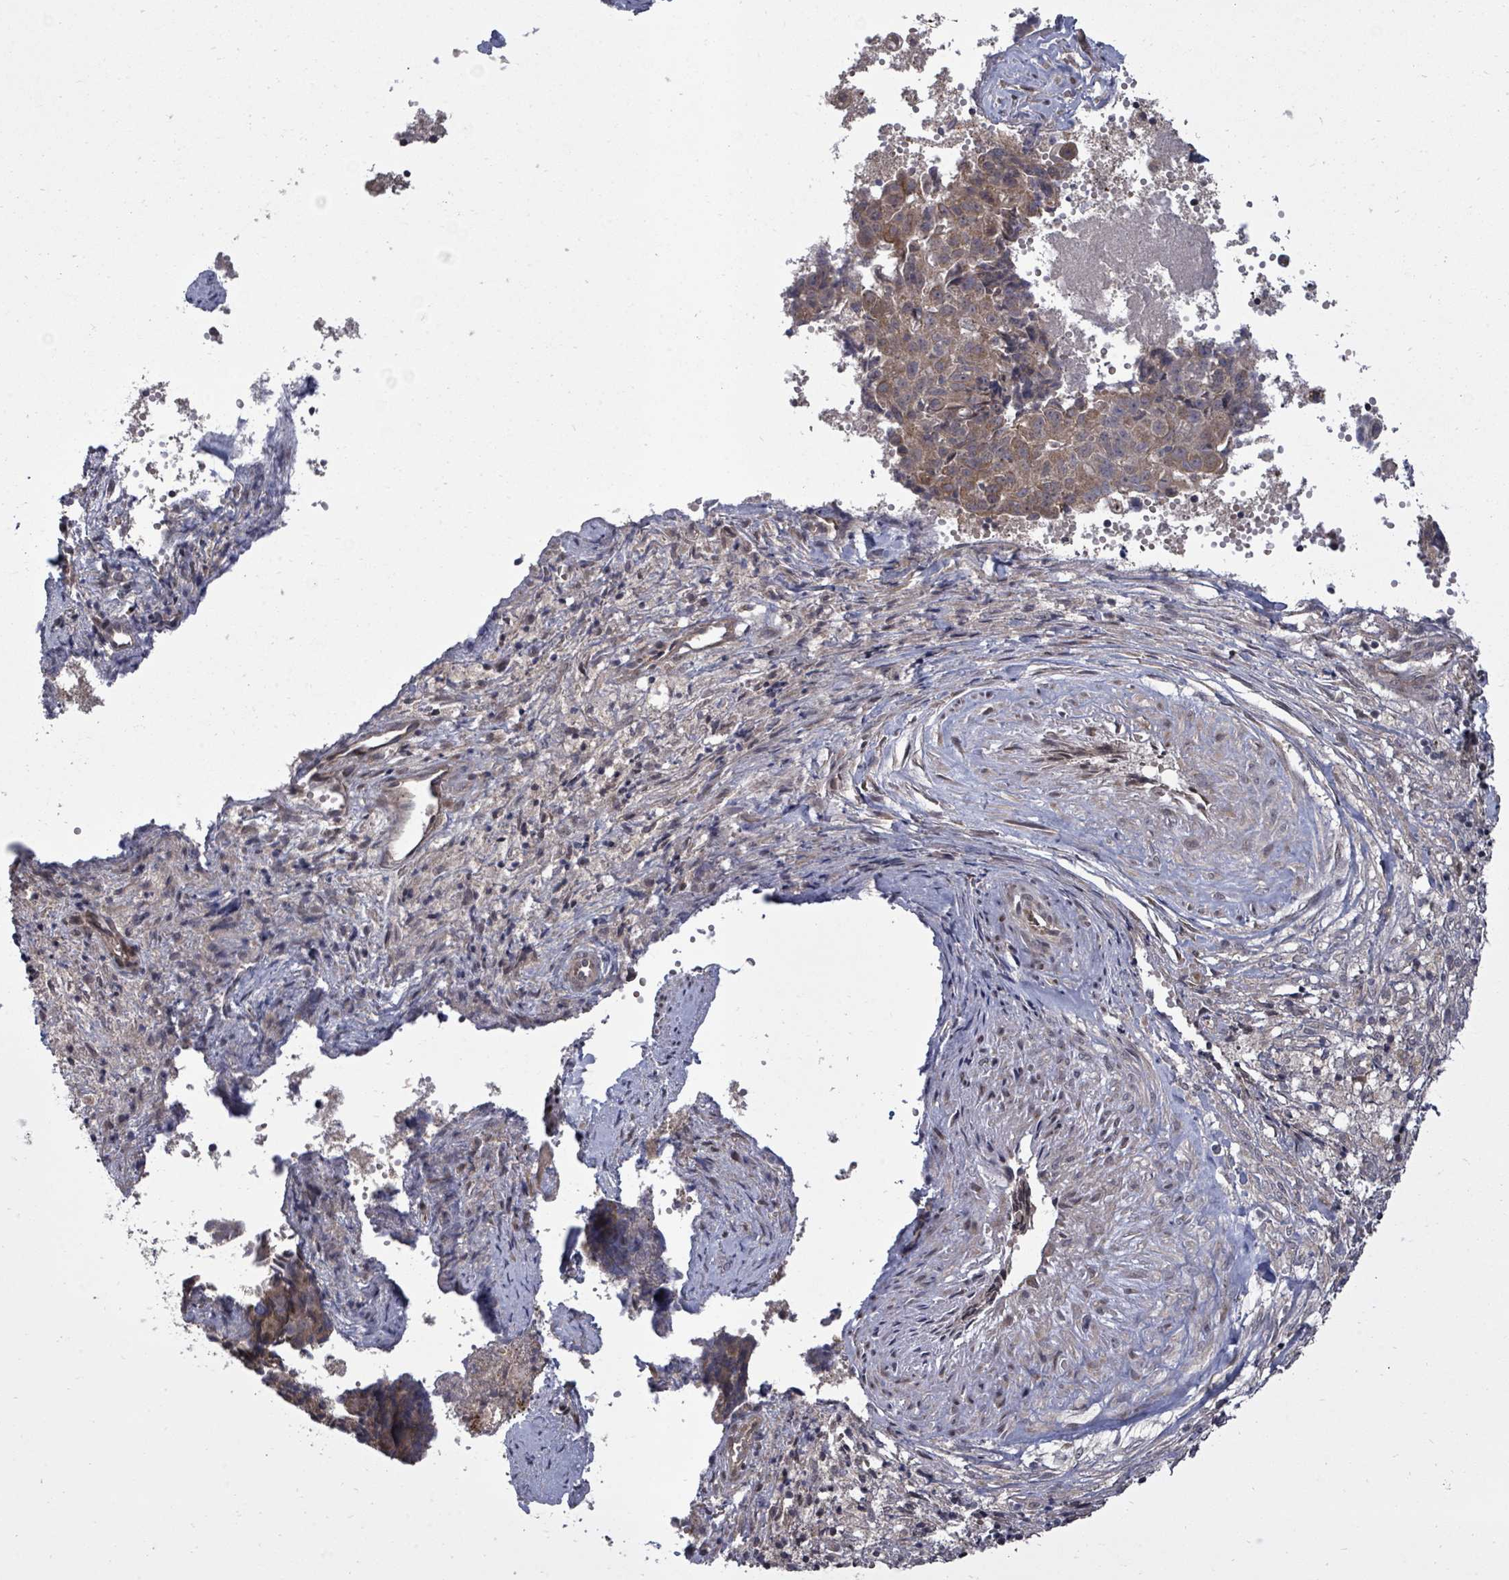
{"staining": {"intensity": "weak", "quantity": "<25%", "location": "cytoplasmic/membranous"}, "tissue": "ovarian cancer", "cell_type": "Tumor cells", "image_type": "cancer", "snomed": [{"axis": "morphology", "description": "Carcinoma, endometroid"}, {"axis": "topography", "description": "Ovary"}], "caption": "Image shows no significant protein positivity in tumor cells of ovarian endometroid carcinoma.", "gene": "KRTAP27-1", "patient": {"sex": "female", "age": 42}}